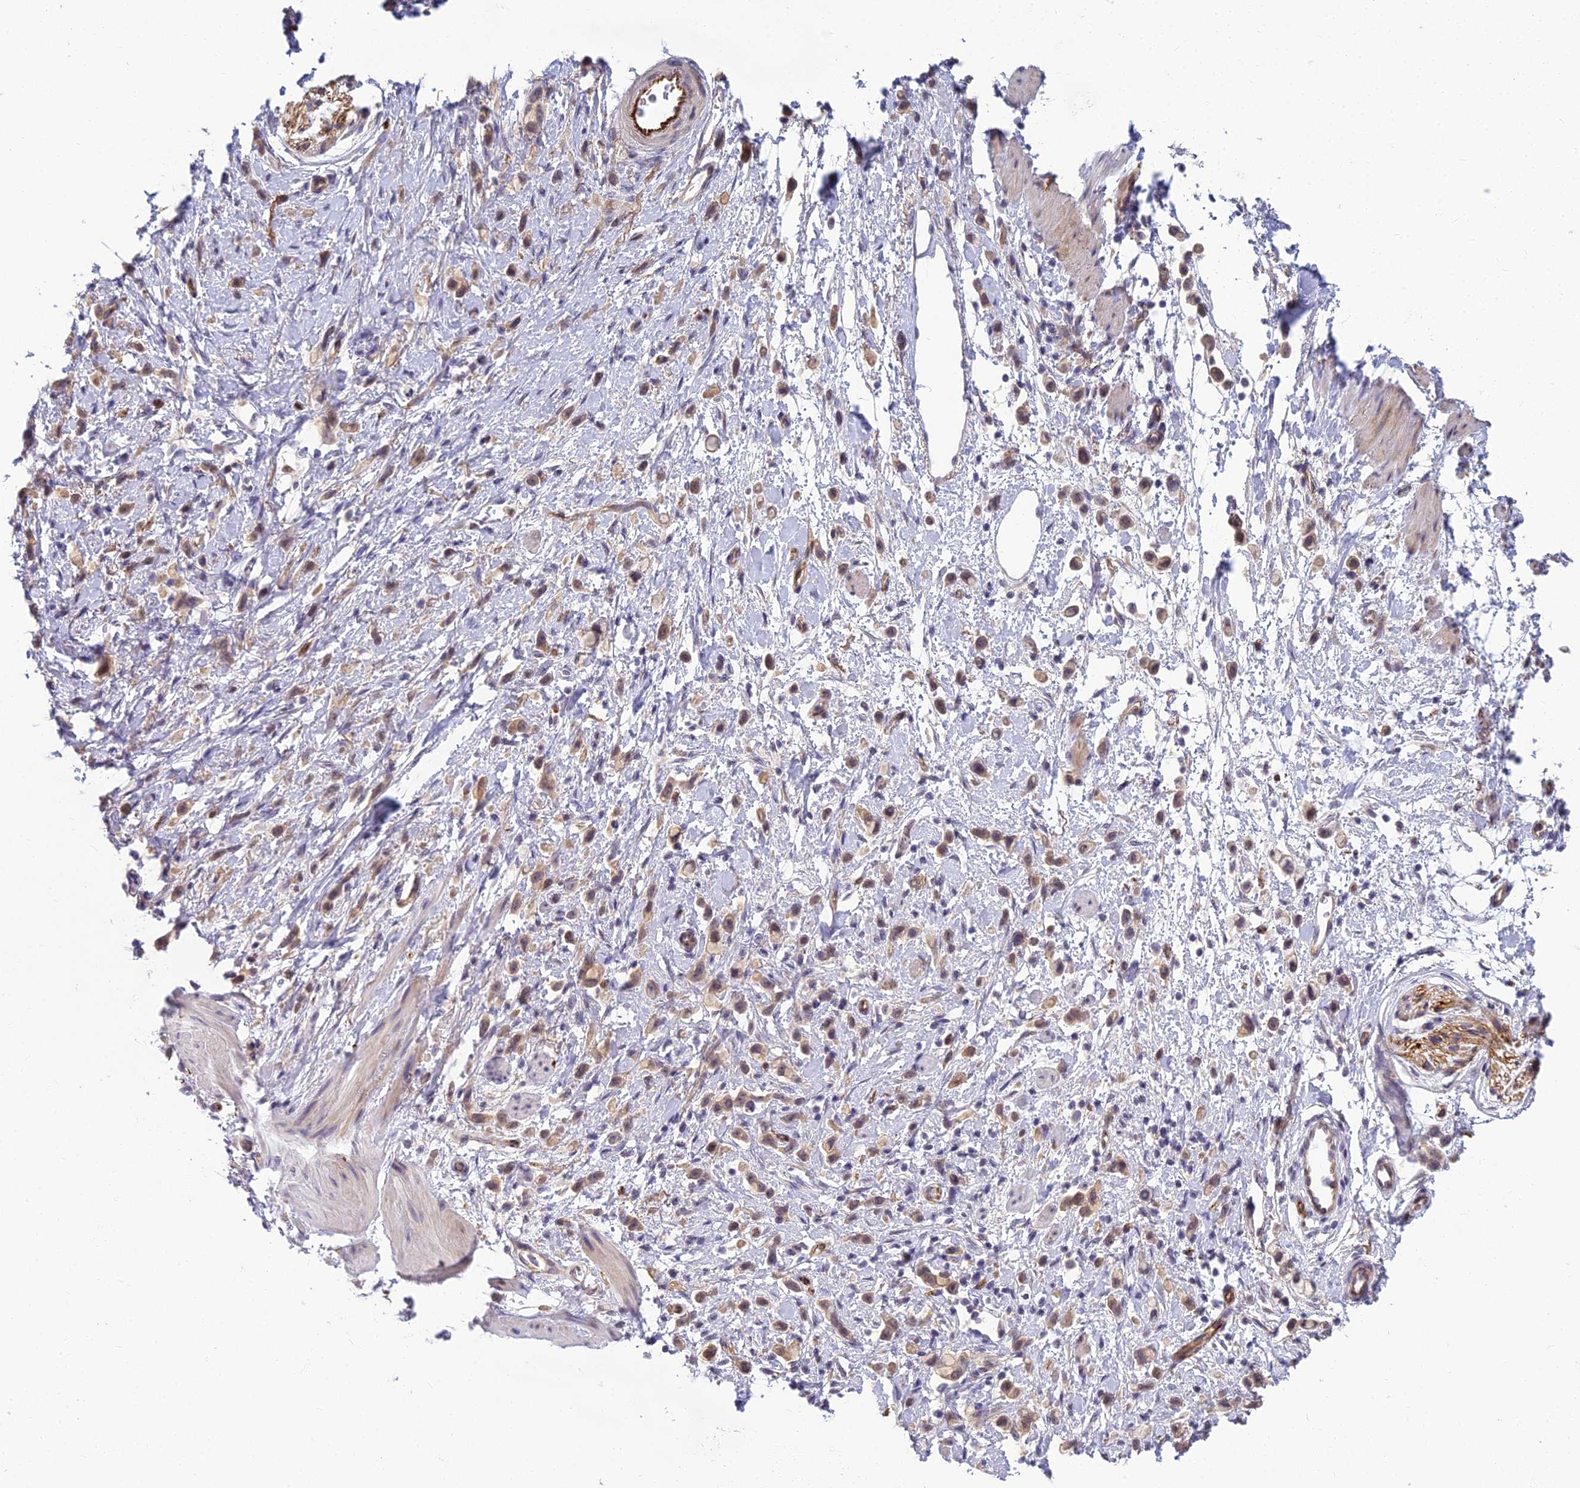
{"staining": {"intensity": "moderate", "quantity": ">75%", "location": "cytoplasmic/membranous,nuclear"}, "tissue": "stomach cancer", "cell_type": "Tumor cells", "image_type": "cancer", "snomed": [{"axis": "morphology", "description": "Adenocarcinoma, NOS"}, {"axis": "topography", "description": "Stomach"}], "caption": "Protein staining by immunohistochemistry (IHC) exhibits moderate cytoplasmic/membranous and nuclear staining in about >75% of tumor cells in stomach cancer (adenocarcinoma).", "gene": "RGL3", "patient": {"sex": "female", "age": 65}}